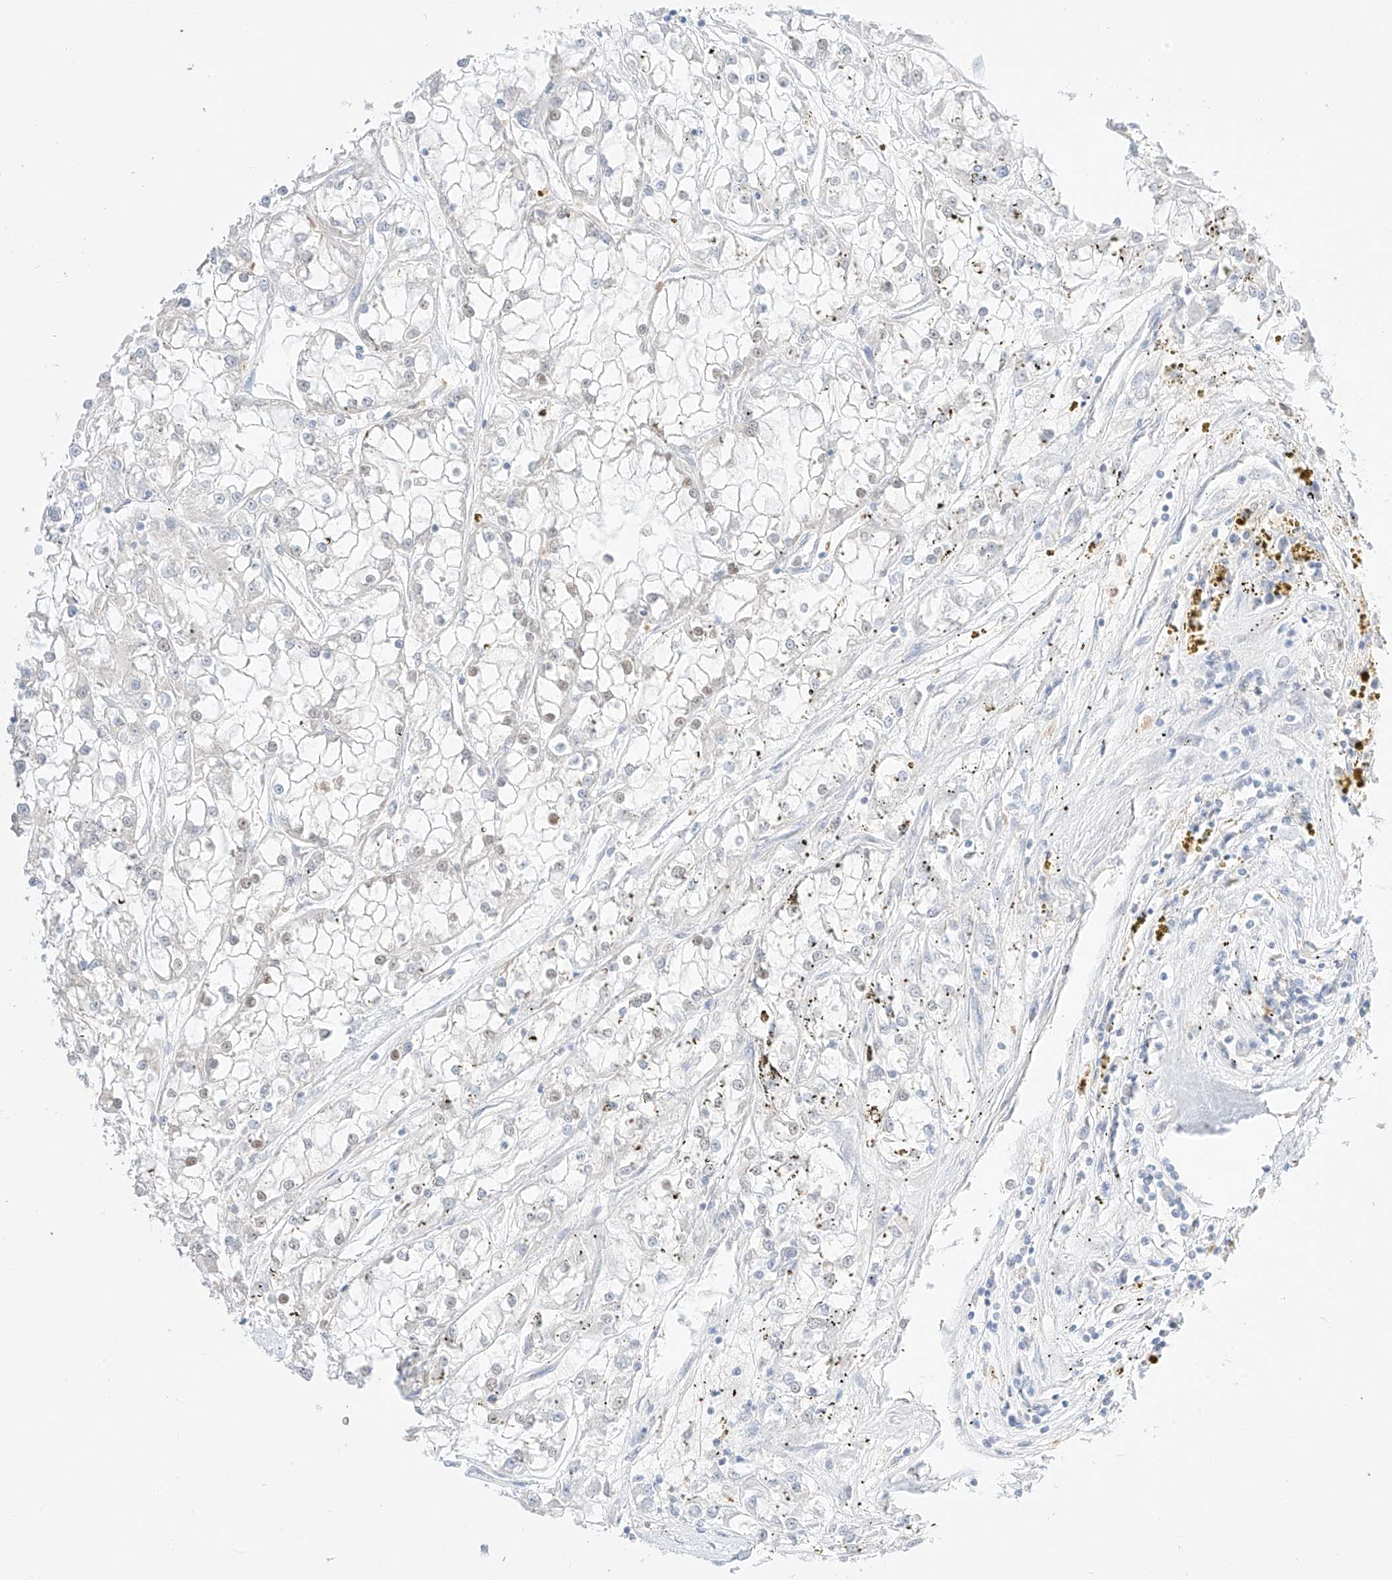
{"staining": {"intensity": "negative", "quantity": "none", "location": "none"}, "tissue": "renal cancer", "cell_type": "Tumor cells", "image_type": "cancer", "snomed": [{"axis": "morphology", "description": "Adenocarcinoma, NOS"}, {"axis": "topography", "description": "Kidney"}], "caption": "Renal cancer was stained to show a protein in brown. There is no significant expression in tumor cells.", "gene": "APIP", "patient": {"sex": "female", "age": 52}}